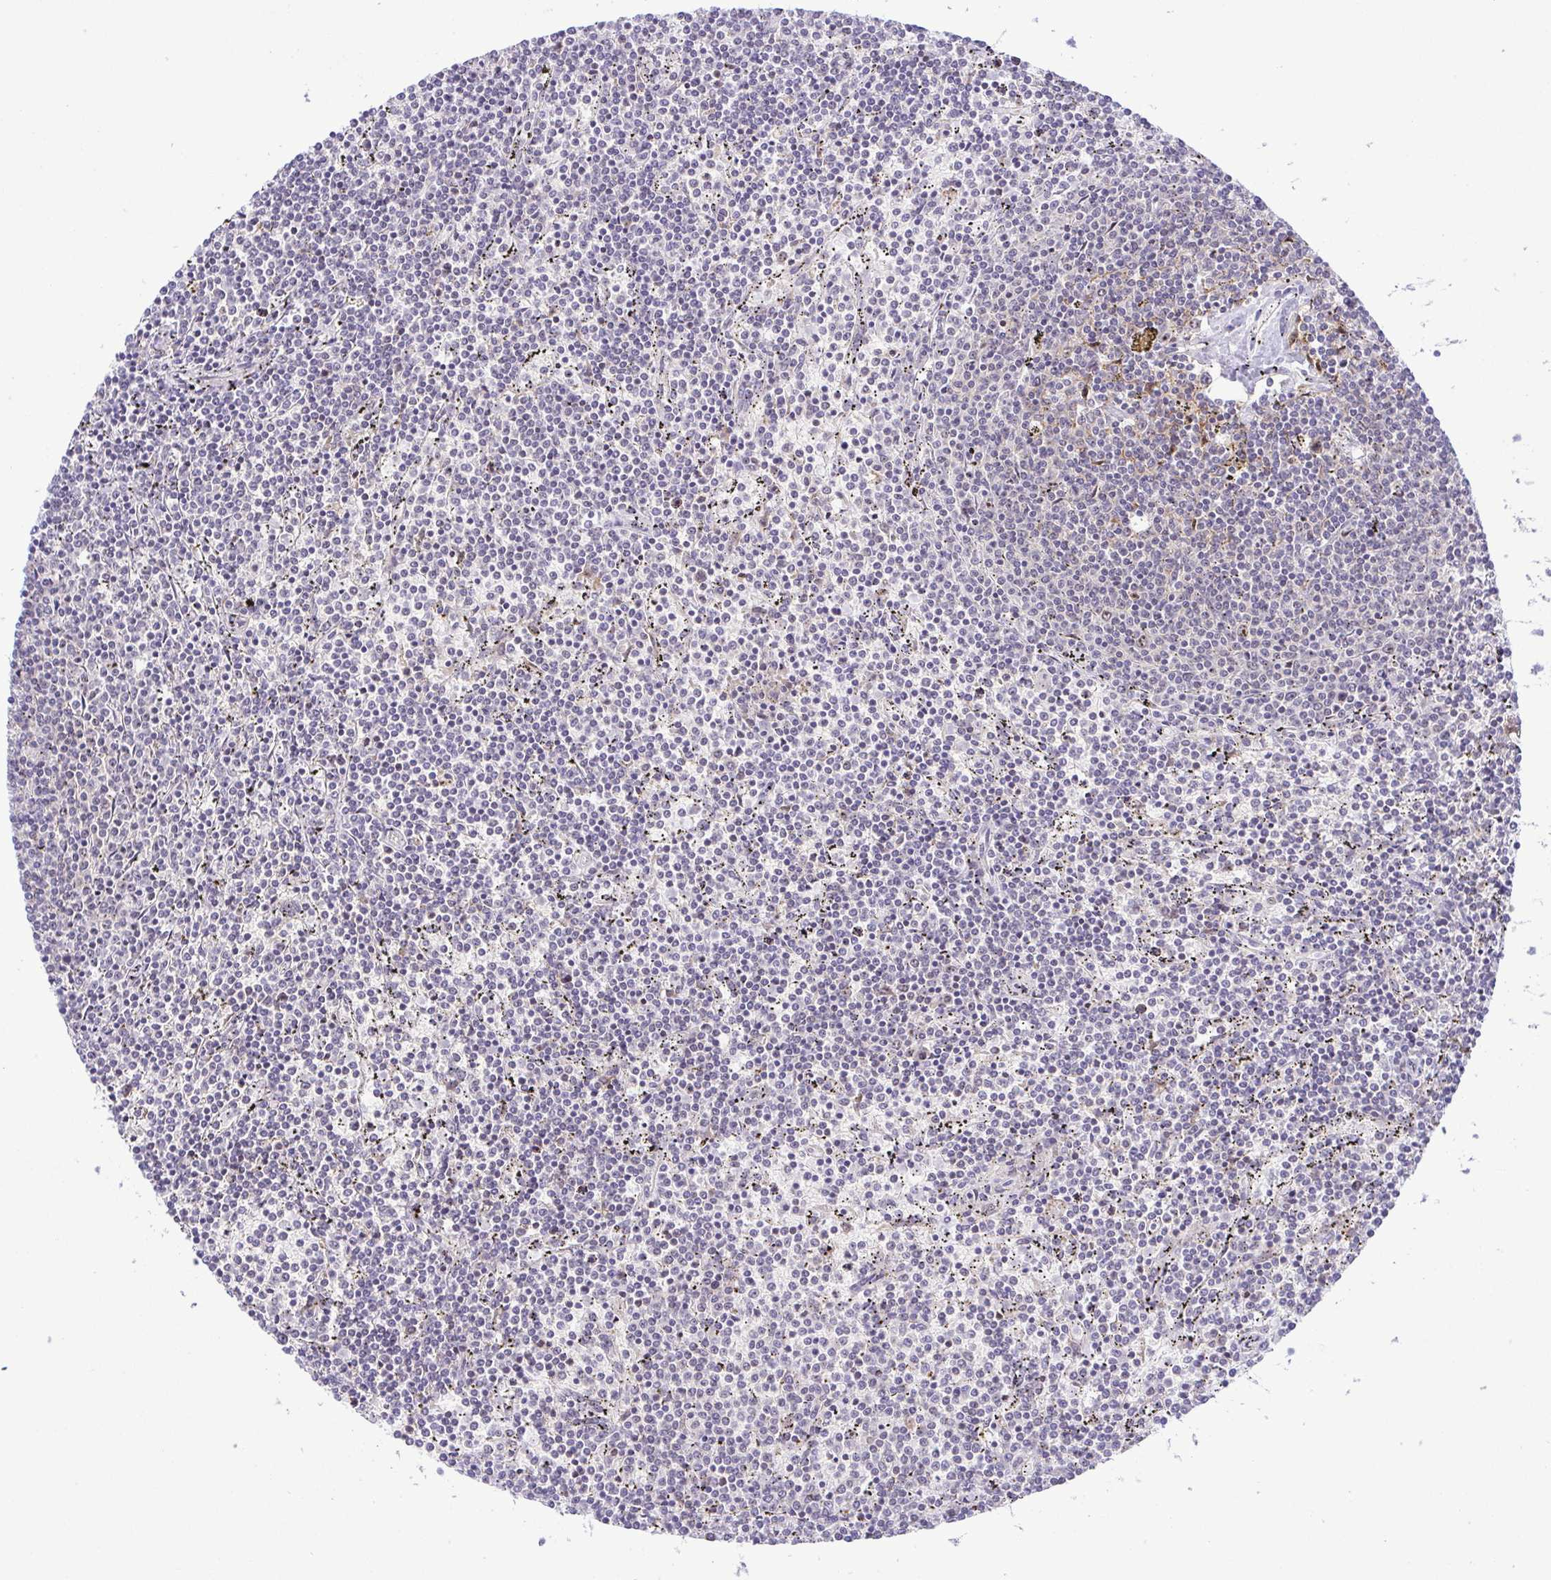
{"staining": {"intensity": "negative", "quantity": "none", "location": "none"}, "tissue": "lymphoma", "cell_type": "Tumor cells", "image_type": "cancer", "snomed": [{"axis": "morphology", "description": "Malignant lymphoma, non-Hodgkin's type, Low grade"}, {"axis": "topography", "description": "Spleen"}], "caption": "IHC micrograph of neoplastic tissue: human lymphoma stained with DAB reveals no significant protein positivity in tumor cells. The staining was performed using DAB to visualize the protein expression in brown, while the nuclei were stained in blue with hematoxylin (Magnification: 20x).", "gene": "RSL24D1", "patient": {"sex": "female", "age": 50}}